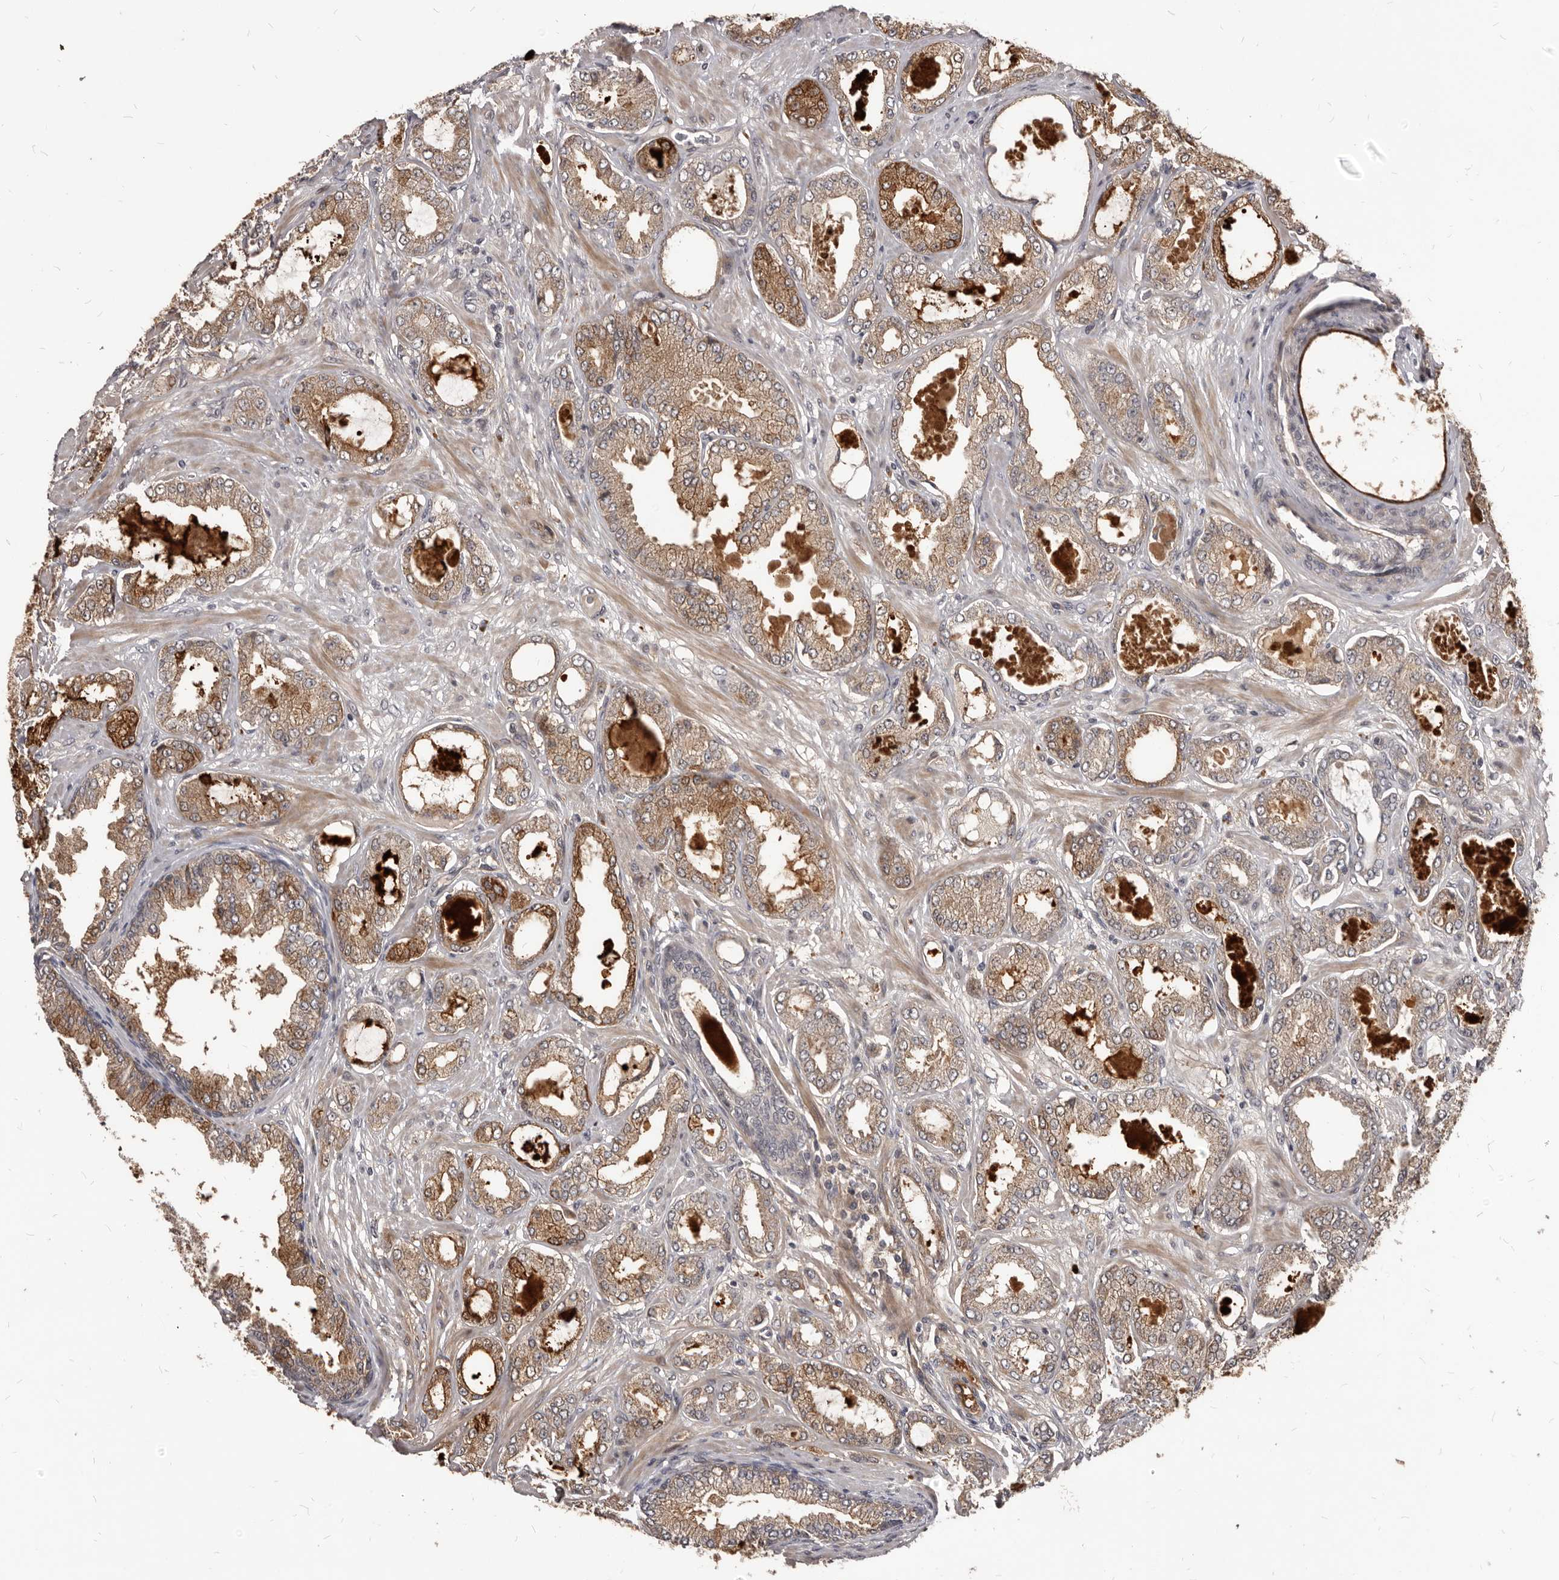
{"staining": {"intensity": "moderate", "quantity": ">75%", "location": "cytoplasmic/membranous"}, "tissue": "prostate cancer", "cell_type": "Tumor cells", "image_type": "cancer", "snomed": [{"axis": "morphology", "description": "Adenocarcinoma, Low grade"}, {"axis": "topography", "description": "Prostate"}], "caption": "Prostate adenocarcinoma (low-grade) was stained to show a protein in brown. There is medium levels of moderate cytoplasmic/membranous expression in about >75% of tumor cells. Ihc stains the protein of interest in brown and the nuclei are stained blue.", "gene": "GABPB2", "patient": {"sex": "male", "age": 63}}